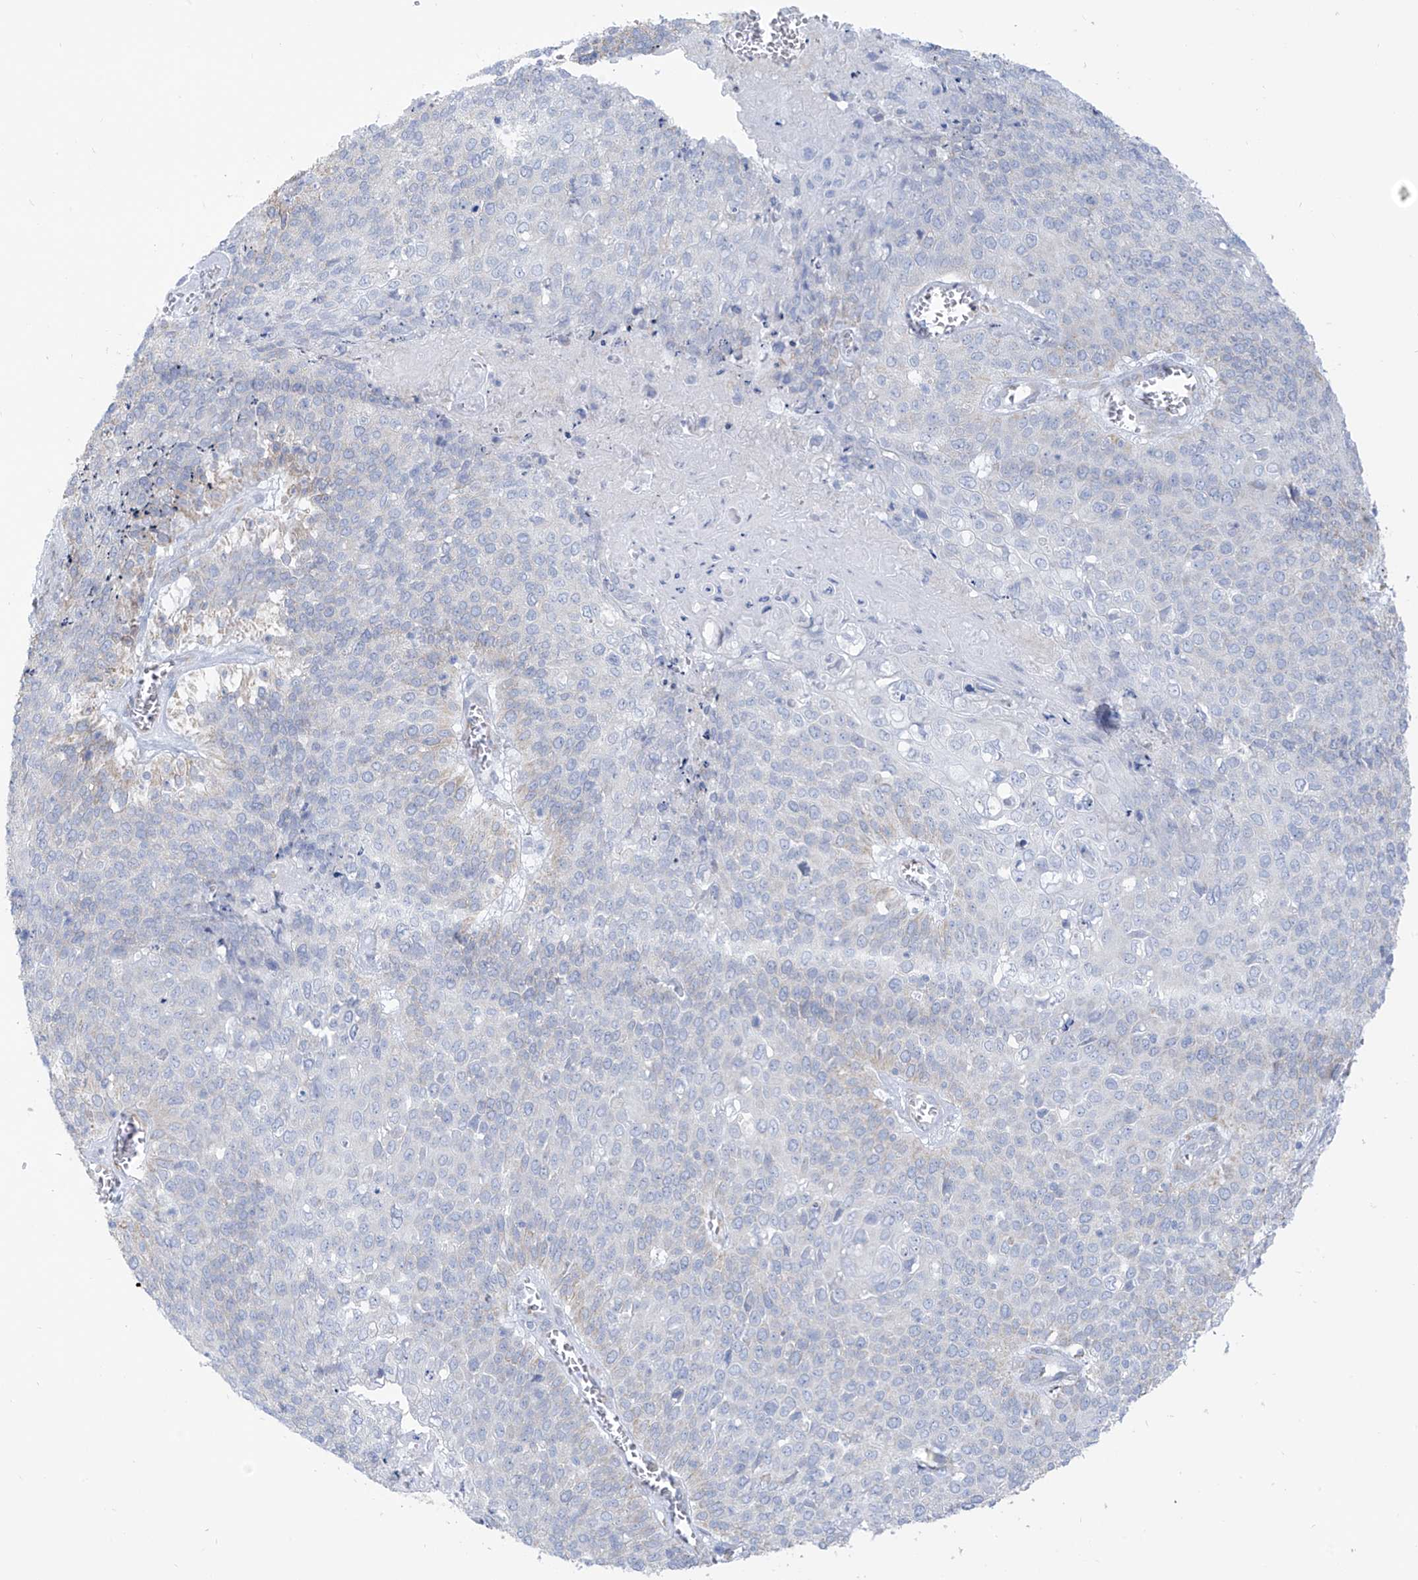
{"staining": {"intensity": "negative", "quantity": "none", "location": "none"}, "tissue": "cervical cancer", "cell_type": "Tumor cells", "image_type": "cancer", "snomed": [{"axis": "morphology", "description": "Squamous cell carcinoma, NOS"}, {"axis": "topography", "description": "Cervix"}], "caption": "Immunohistochemistry (IHC) of cervical cancer reveals no staining in tumor cells.", "gene": "RCN2", "patient": {"sex": "female", "age": 39}}